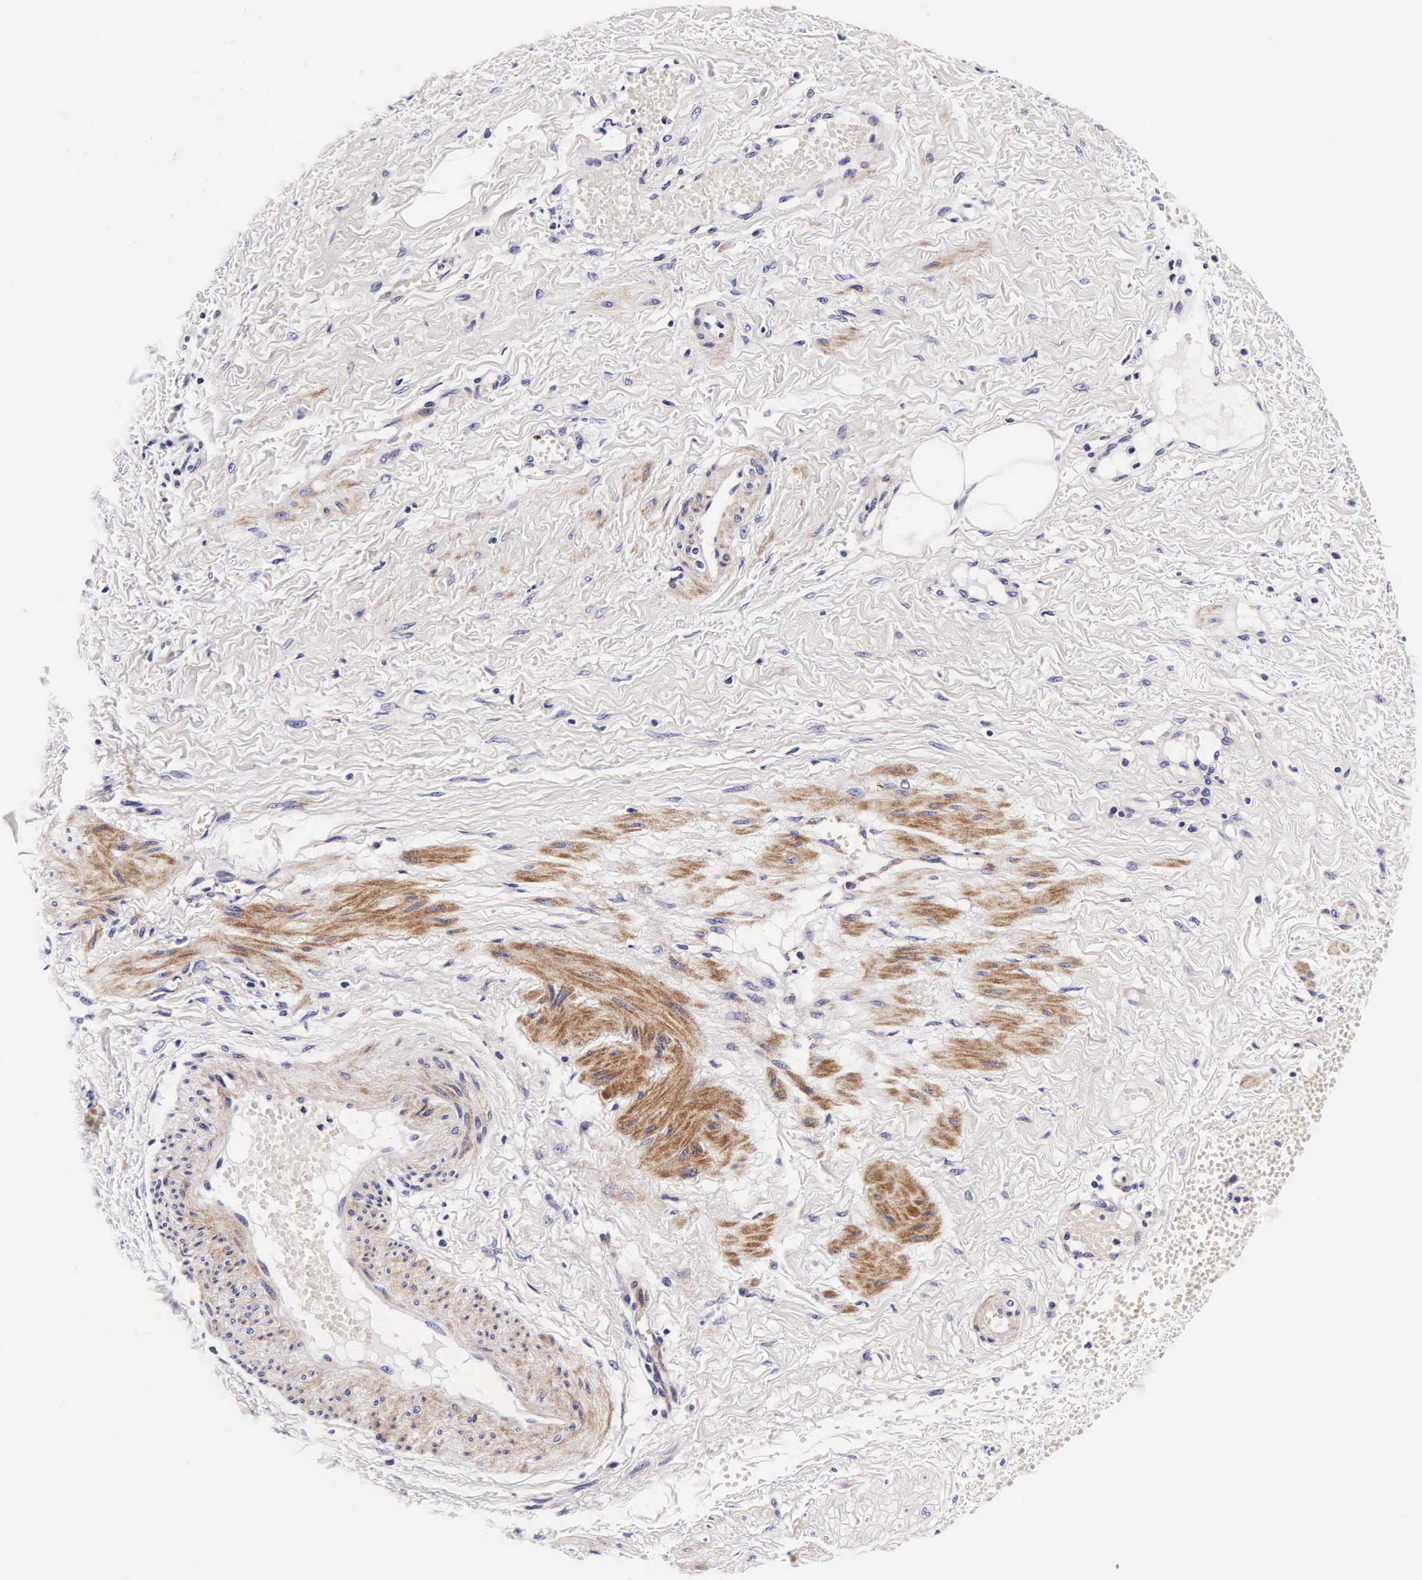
{"staining": {"intensity": "moderate", "quantity": "25%-75%", "location": "cytoplasmic/membranous"}, "tissue": "smooth muscle", "cell_type": "Smooth muscle cells", "image_type": "normal", "snomed": [{"axis": "morphology", "description": "Normal tissue, NOS"}, {"axis": "topography", "description": "Uterus"}], "caption": "Unremarkable smooth muscle was stained to show a protein in brown. There is medium levels of moderate cytoplasmic/membranous positivity in approximately 25%-75% of smooth muscle cells. The protein of interest is stained brown, and the nuclei are stained in blue (DAB IHC with brightfield microscopy, high magnification).", "gene": "UPRT", "patient": {"sex": "female", "age": 56}}